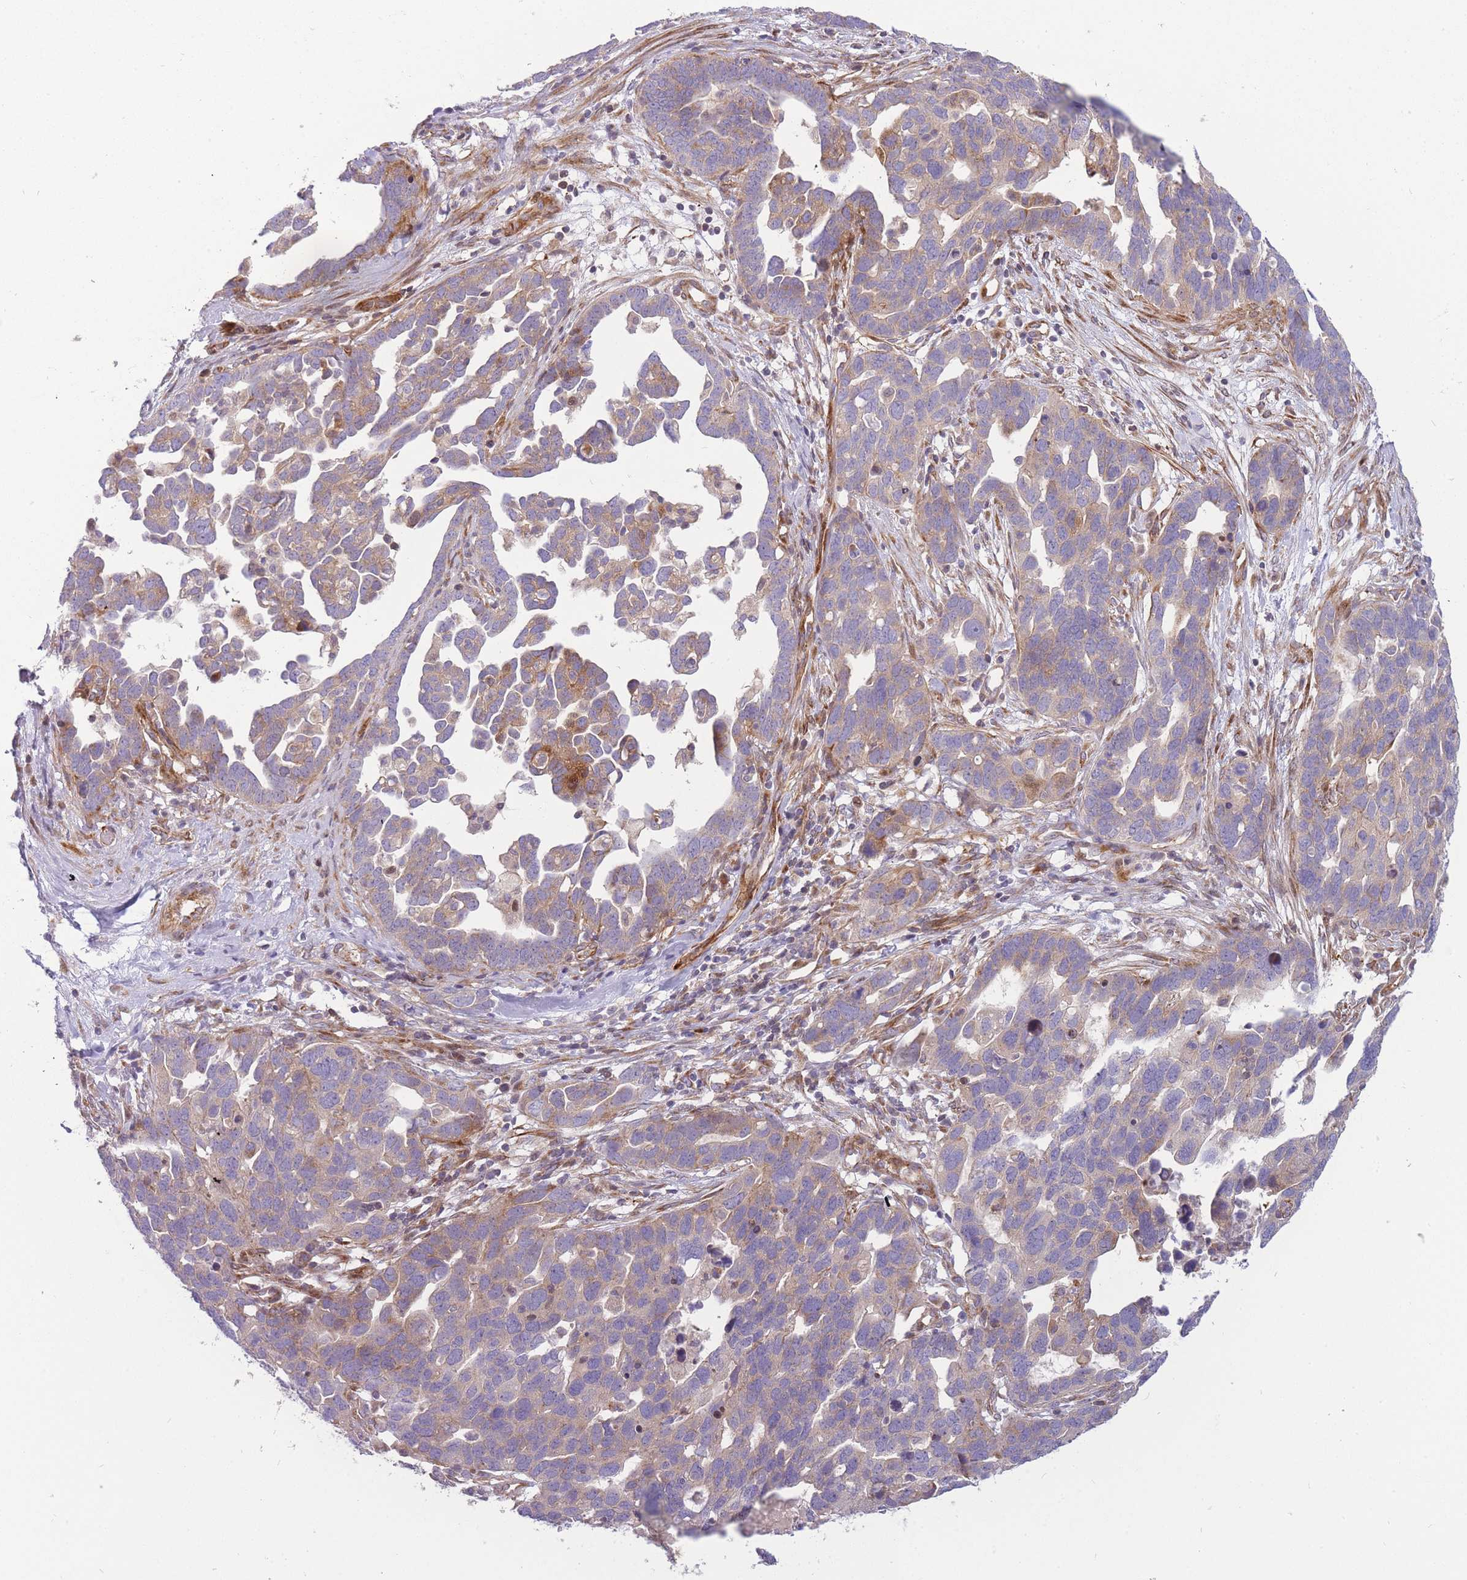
{"staining": {"intensity": "weak", "quantity": "25%-75%", "location": "cytoplasmic/membranous"}, "tissue": "ovarian cancer", "cell_type": "Tumor cells", "image_type": "cancer", "snomed": [{"axis": "morphology", "description": "Cystadenocarcinoma, serous, NOS"}, {"axis": "topography", "description": "Ovary"}], "caption": "Weak cytoplasmic/membranous protein expression is seen in approximately 25%-75% of tumor cells in ovarian cancer. Using DAB (brown) and hematoxylin (blue) stains, captured at high magnification using brightfield microscopy.", "gene": "ATP5MC2", "patient": {"sex": "female", "age": 54}}